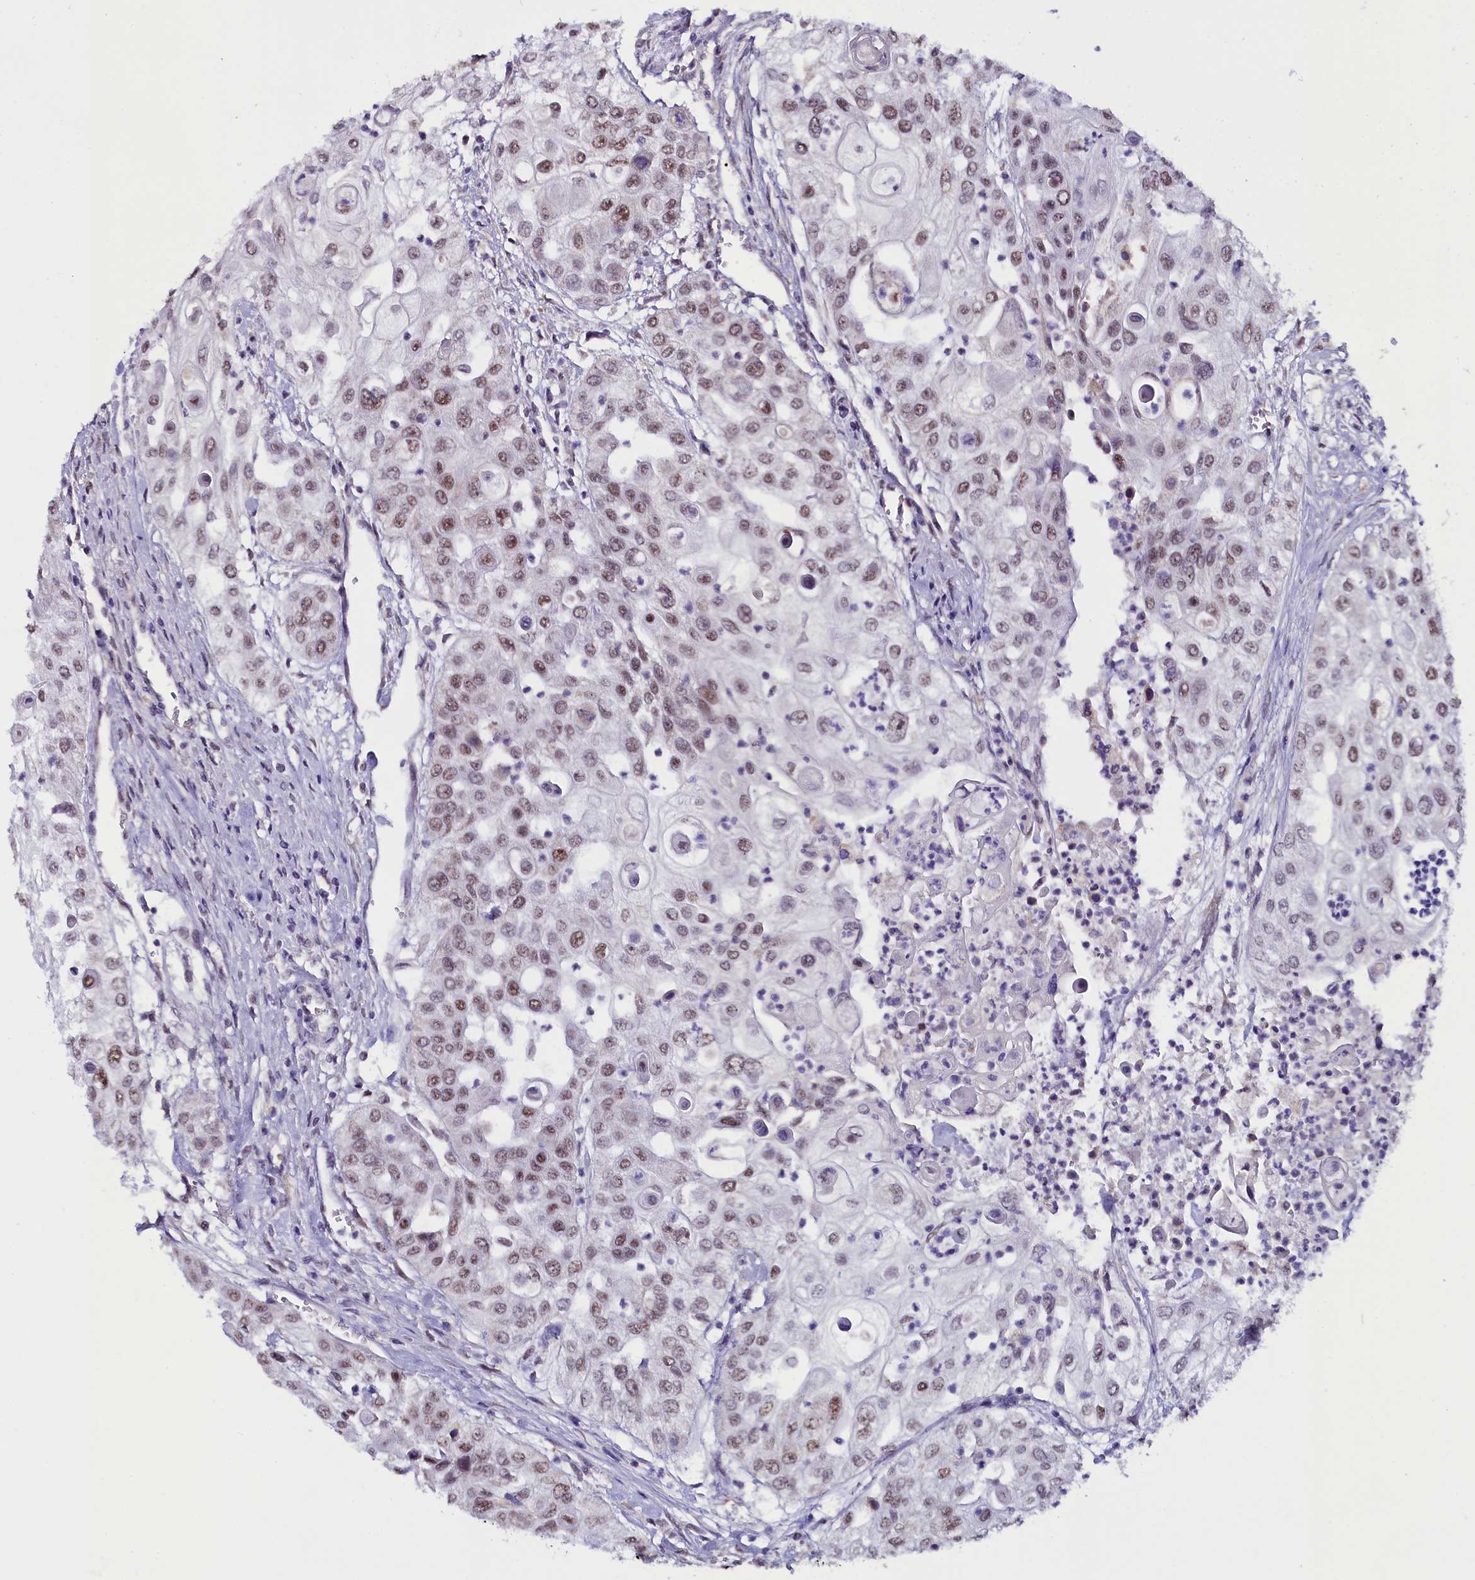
{"staining": {"intensity": "weak", "quantity": ">75%", "location": "nuclear"}, "tissue": "urothelial cancer", "cell_type": "Tumor cells", "image_type": "cancer", "snomed": [{"axis": "morphology", "description": "Urothelial carcinoma, High grade"}, {"axis": "topography", "description": "Urinary bladder"}], "caption": "IHC image of high-grade urothelial carcinoma stained for a protein (brown), which shows low levels of weak nuclear expression in about >75% of tumor cells.", "gene": "NCBP1", "patient": {"sex": "female", "age": 79}}